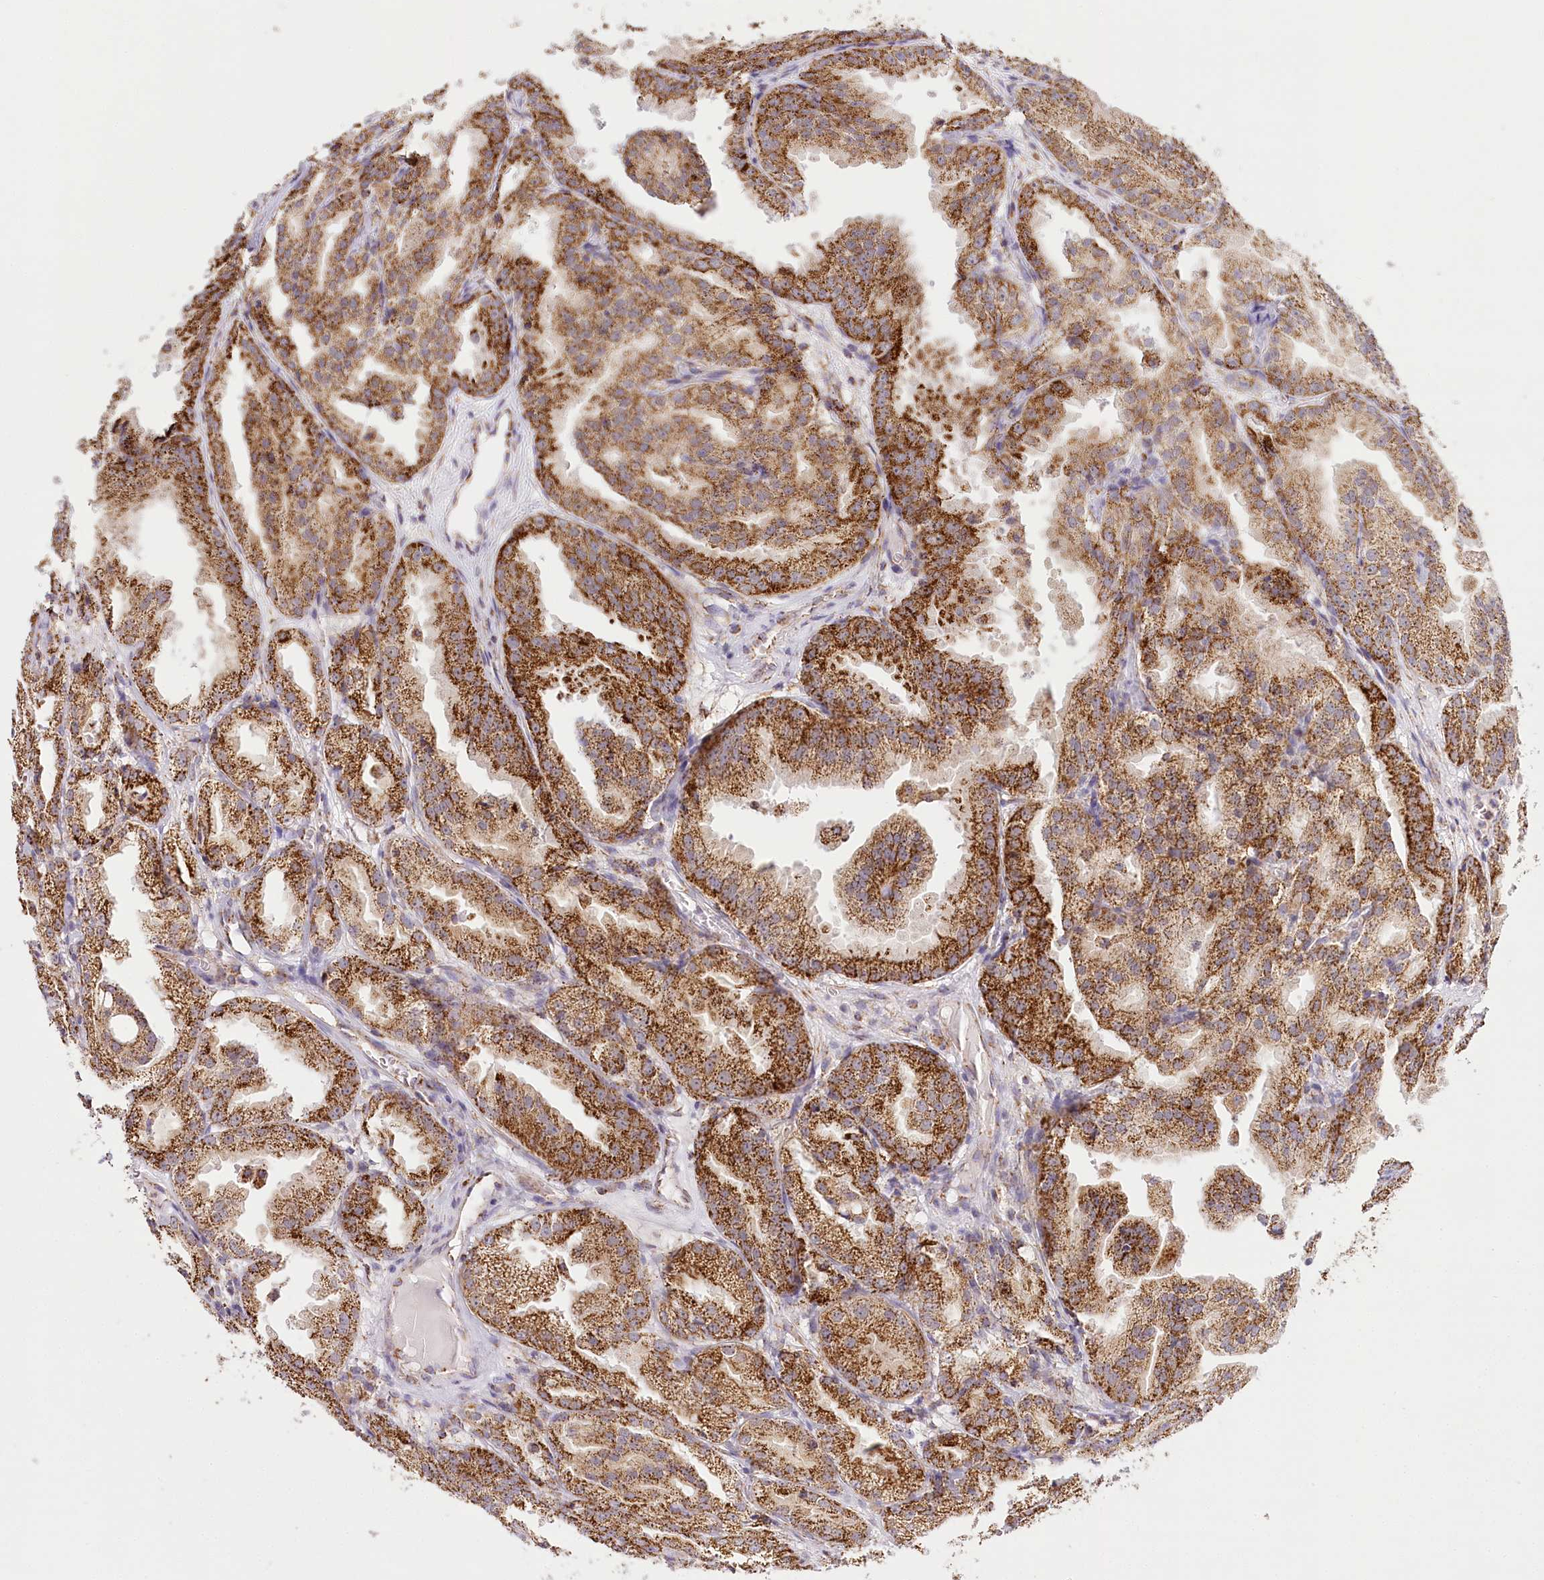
{"staining": {"intensity": "strong", "quantity": ">75%", "location": "cytoplasmic/membranous"}, "tissue": "prostate cancer", "cell_type": "Tumor cells", "image_type": "cancer", "snomed": [{"axis": "morphology", "description": "Adenocarcinoma, High grade"}, {"axis": "topography", "description": "Prostate"}], "caption": "High-magnification brightfield microscopy of prostate cancer stained with DAB (brown) and counterstained with hematoxylin (blue). tumor cells exhibit strong cytoplasmic/membranous positivity is appreciated in about>75% of cells. (DAB (3,3'-diaminobenzidine) IHC with brightfield microscopy, high magnification).", "gene": "LSS", "patient": {"sex": "male", "age": 61}}